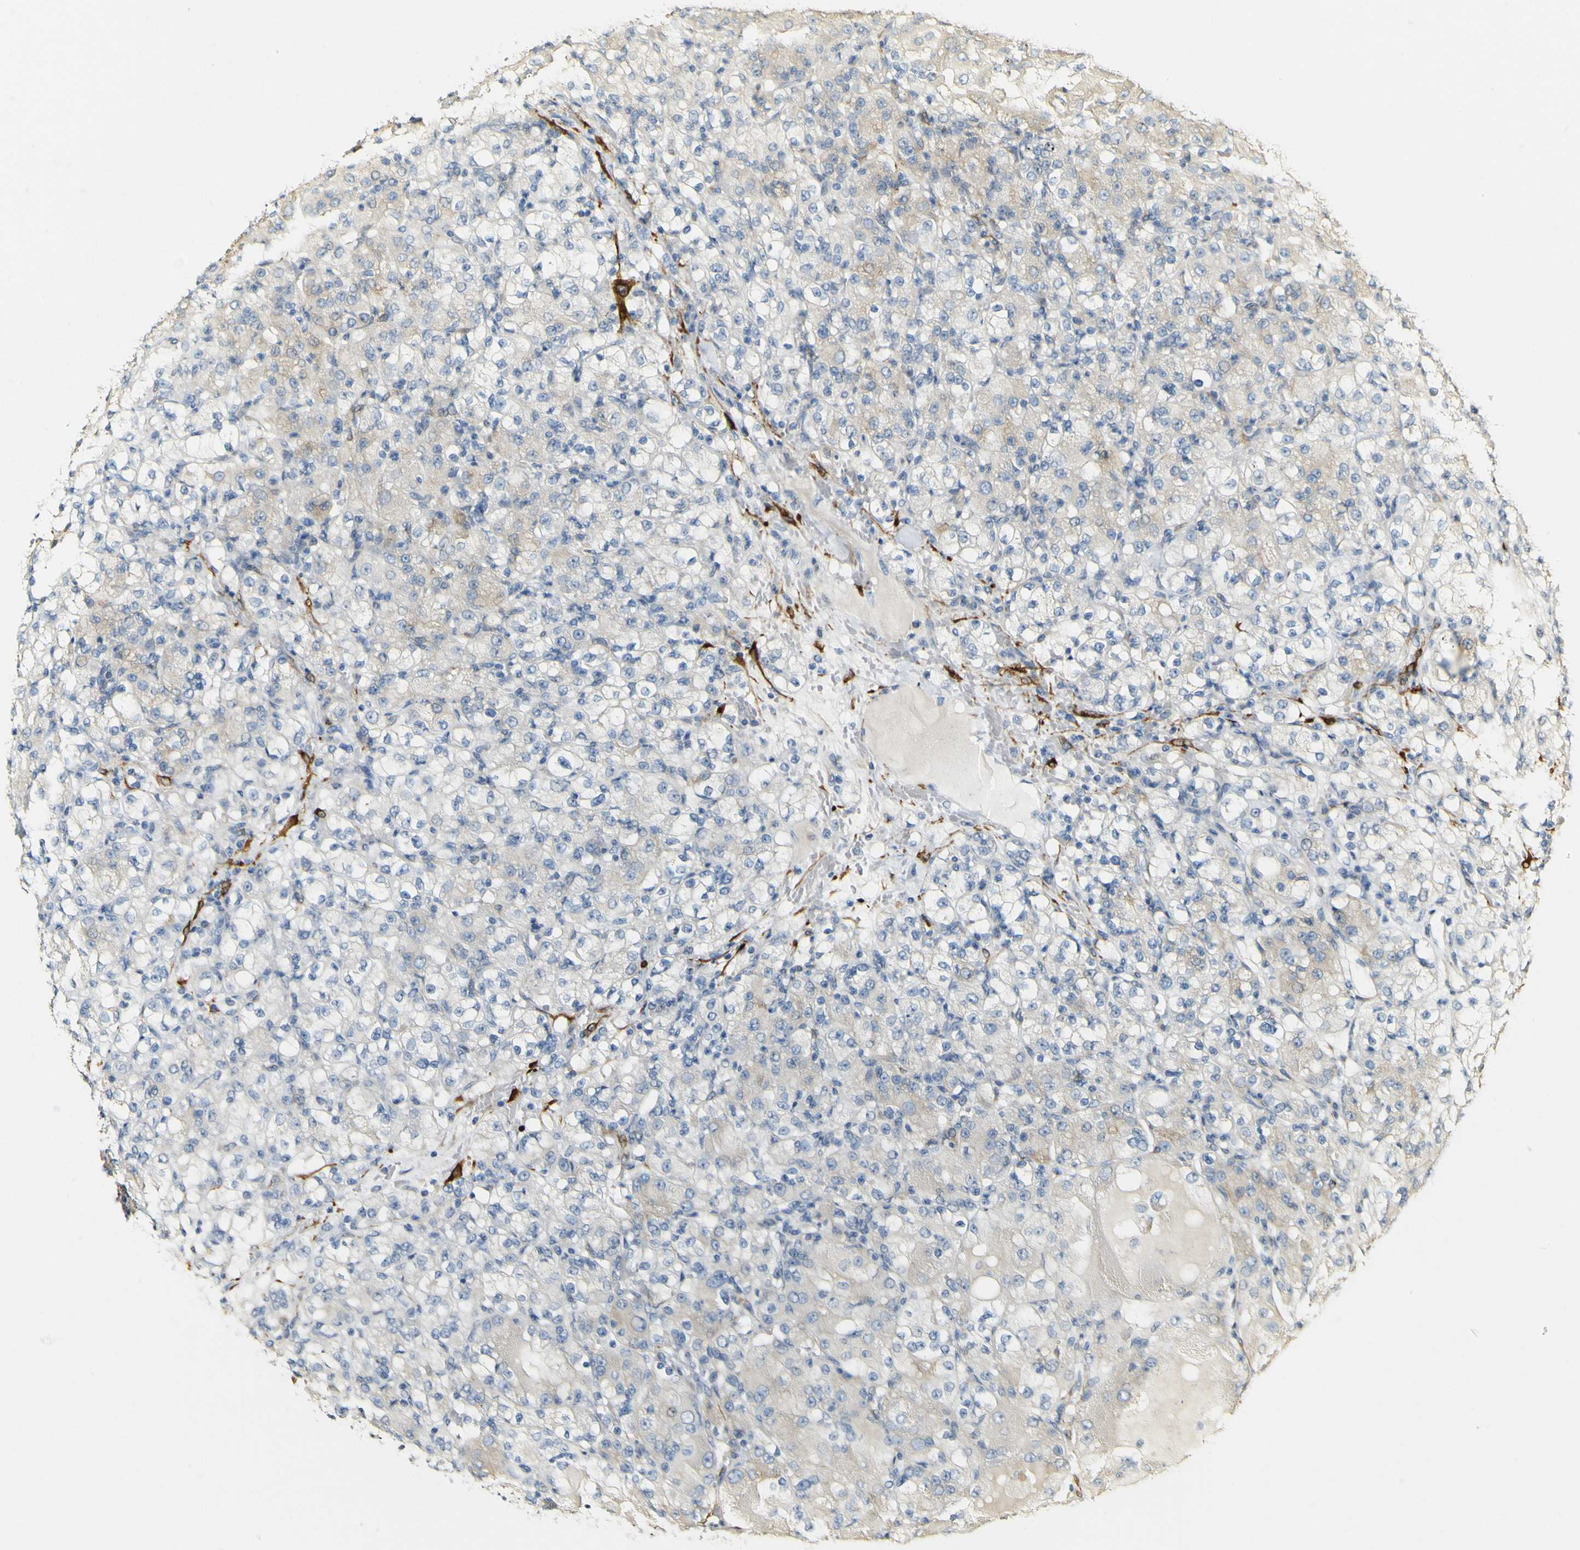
{"staining": {"intensity": "negative", "quantity": "none", "location": "none"}, "tissue": "renal cancer", "cell_type": "Tumor cells", "image_type": "cancer", "snomed": [{"axis": "morphology", "description": "Normal tissue, NOS"}, {"axis": "morphology", "description": "Adenocarcinoma, NOS"}, {"axis": "topography", "description": "Kidney"}], "caption": "Photomicrograph shows no significant protein staining in tumor cells of renal cancer (adenocarcinoma).", "gene": "FMO3", "patient": {"sex": "male", "age": 61}}